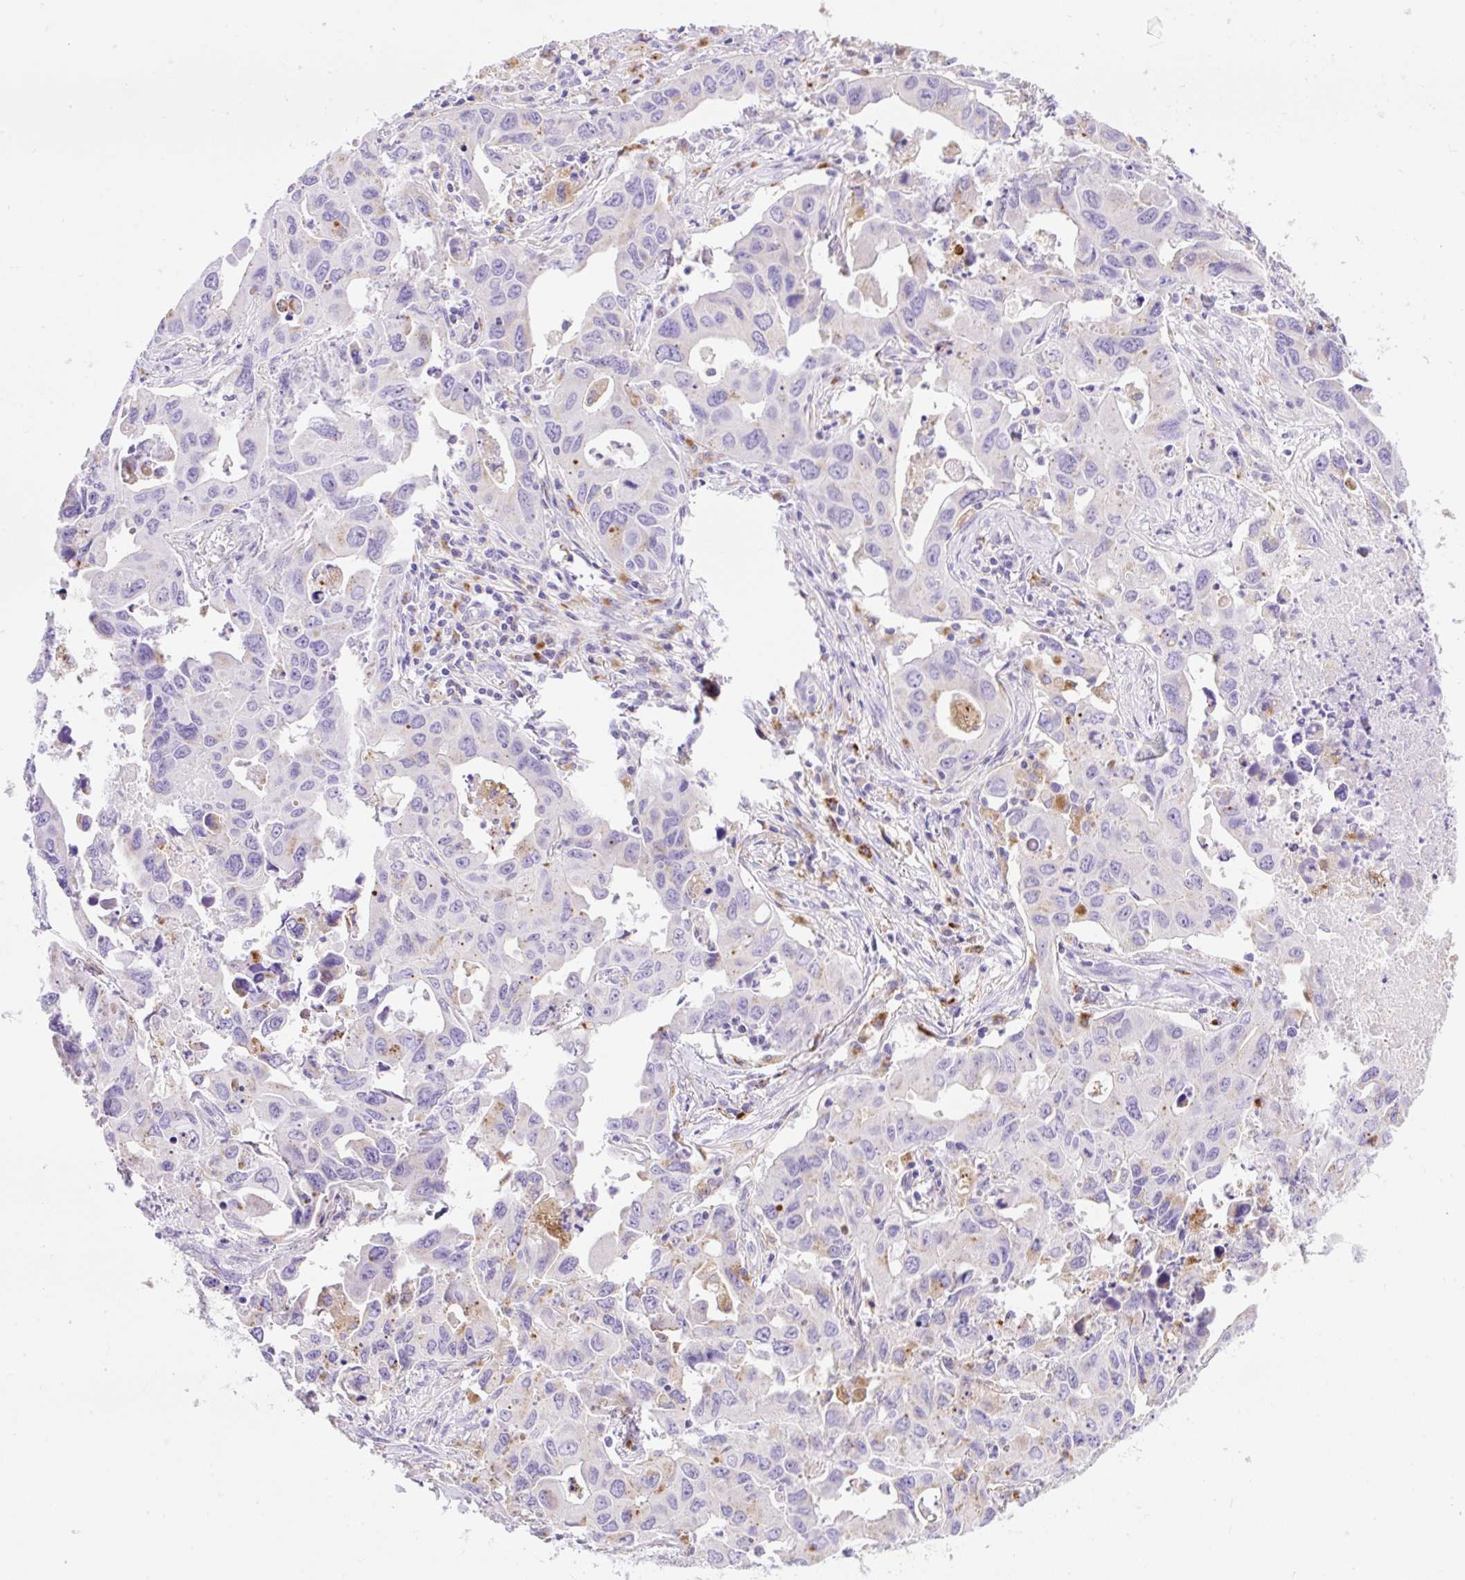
{"staining": {"intensity": "weak", "quantity": "<25%", "location": "cytoplasmic/membranous"}, "tissue": "lung cancer", "cell_type": "Tumor cells", "image_type": "cancer", "snomed": [{"axis": "morphology", "description": "Adenocarcinoma, NOS"}, {"axis": "topography", "description": "Lung"}], "caption": "Immunohistochemical staining of lung adenocarcinoma displays no significant expression in tumor cells.", "gene": "HEXB", "patient": {"sex": "male", "age": 64}}